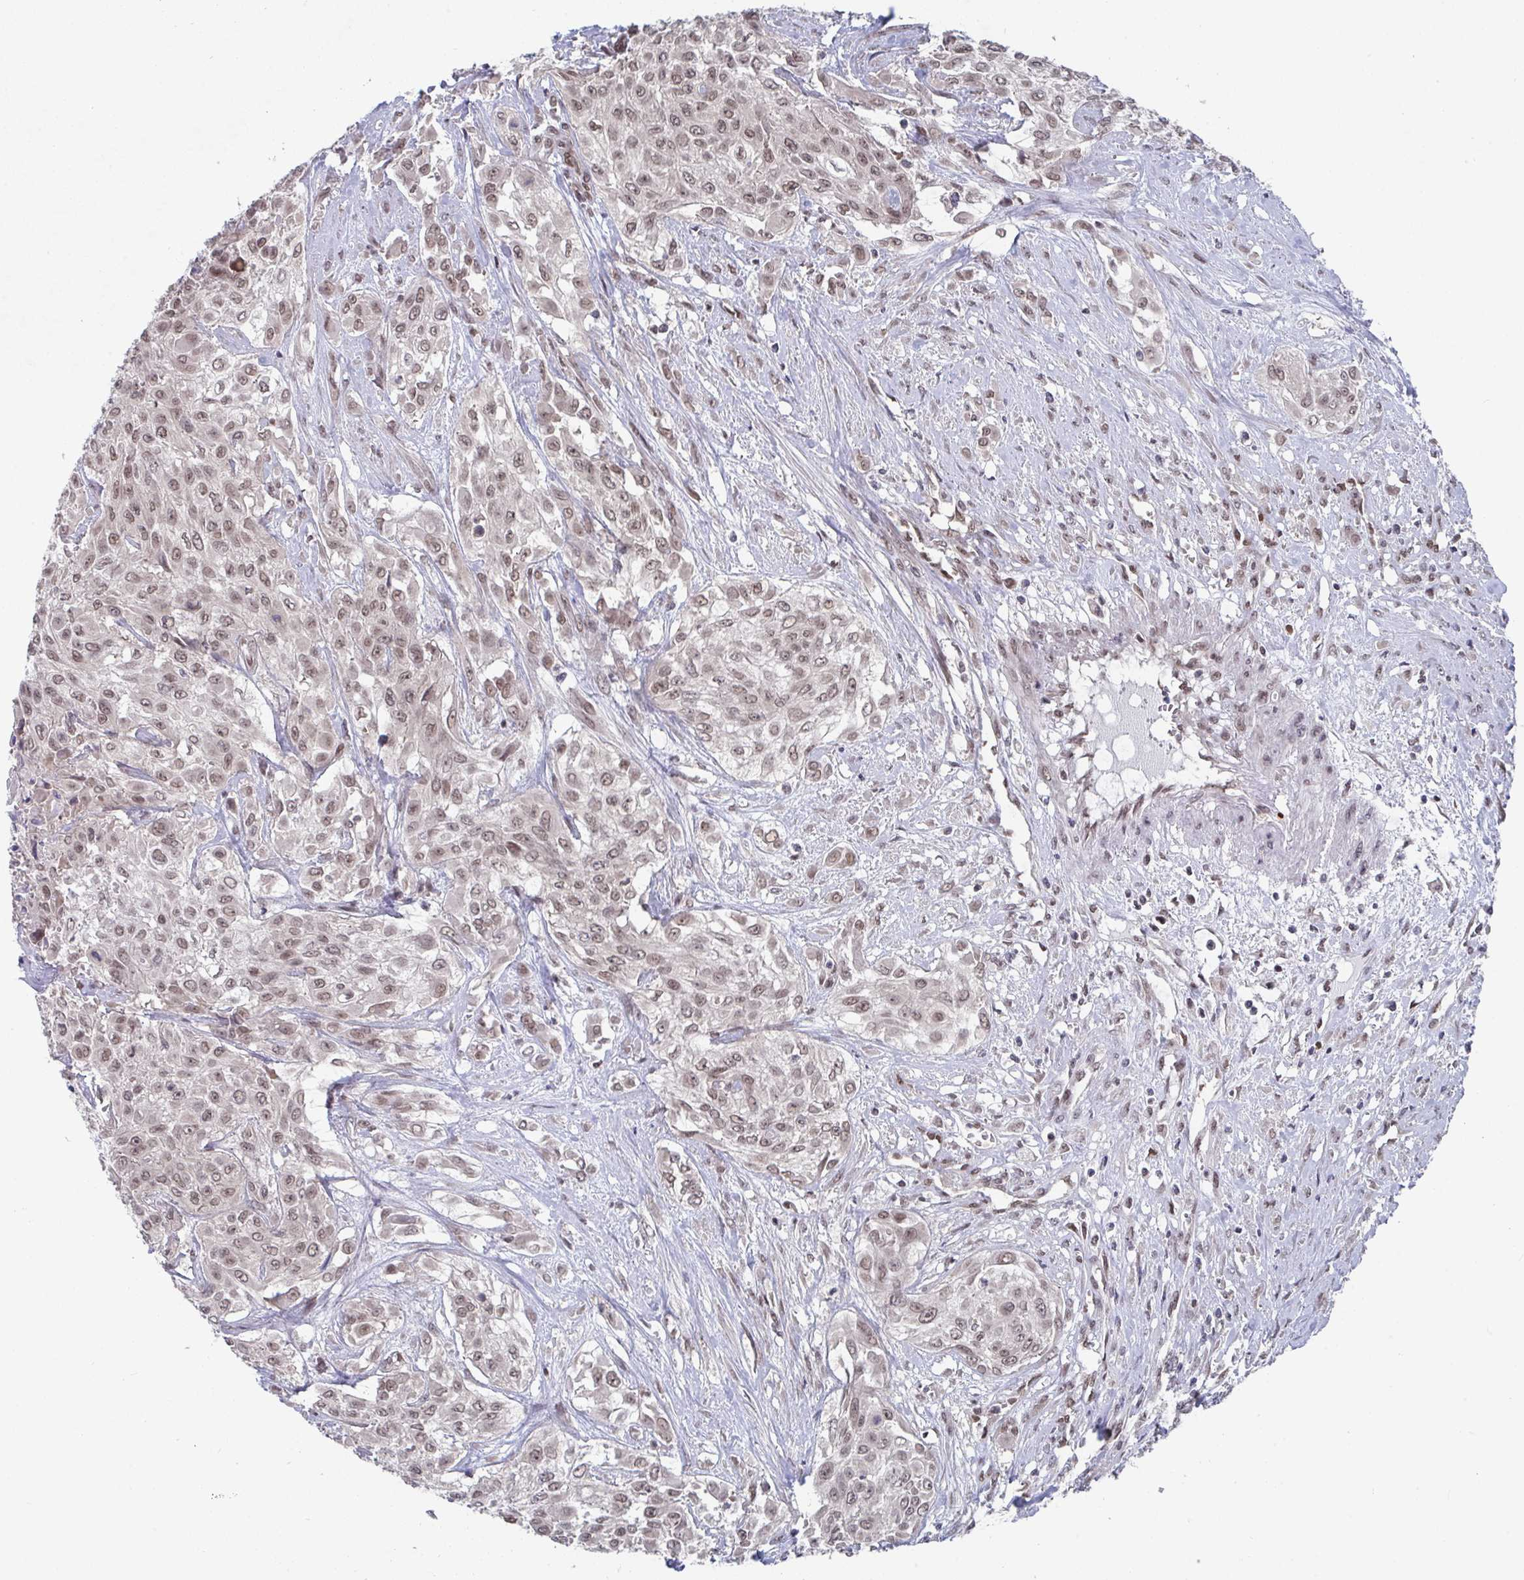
{"staining": {"intensity": "moderate", "quantity": ">75%", "location": "nuclear"}, "tissue": "urothelial cancer", "cell_type": "Tumor cells", "image_type": "cancer", "snomed": [{"axis": "morphology", "description": "Urothelial carcinoma, High grade"}, {"axis": "topography", "description": "Urinary bladder"}], "caption": "Human urothelial carcinoma (high-grade) stained for a protein (brown) shows moderate nuclear positive positivity in approximately >75% of tumor cells.", "gene": "JMJD1C", "patient": {"sex": "male", "age": 57}}